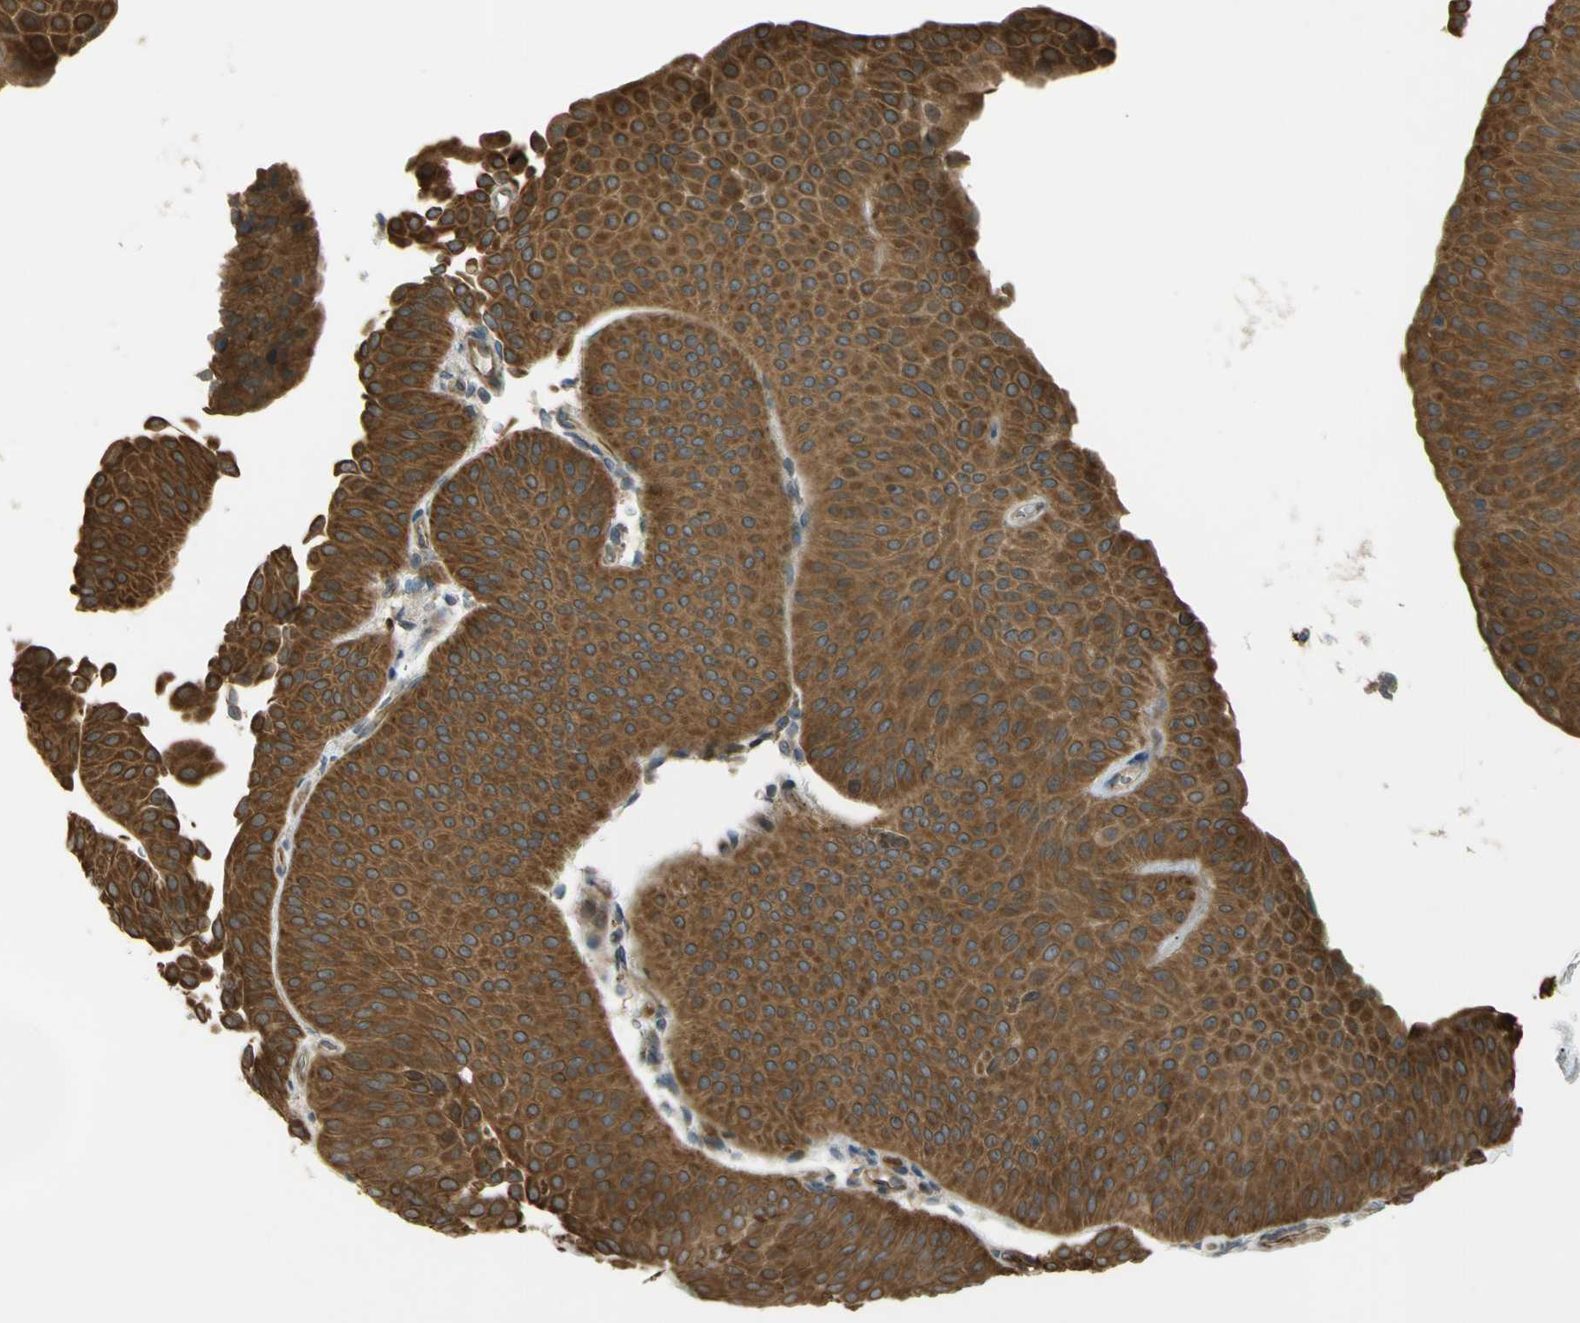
{"staining": {"intensity": "strong", "quantity": ">75%", "location": "cytoplasmic/membranous"}, "tissue": "urothelial cancer", "cell_type": "Tumor cells", "image_type": "cancer", "snomed": [{"axis": "morphology", "description": "Urothelial carcinoma, Low grade"}, {"axis": "topography", "description": "Urinary bladder"}], "caption": "Urothelial carcinoma (low-grade) stained with immunohistochemistry (IHC) displays strong cytoplasmic/membranous staining in about >75% of tumor cells. The staining was performed using DAB (3,3'-diaminobenzidine), with brown indicating positive protein expression. Nuclei are stained blue with hematoxylin.", "gene": "FLII", "patient": {"sex": "female", "age": 60}}